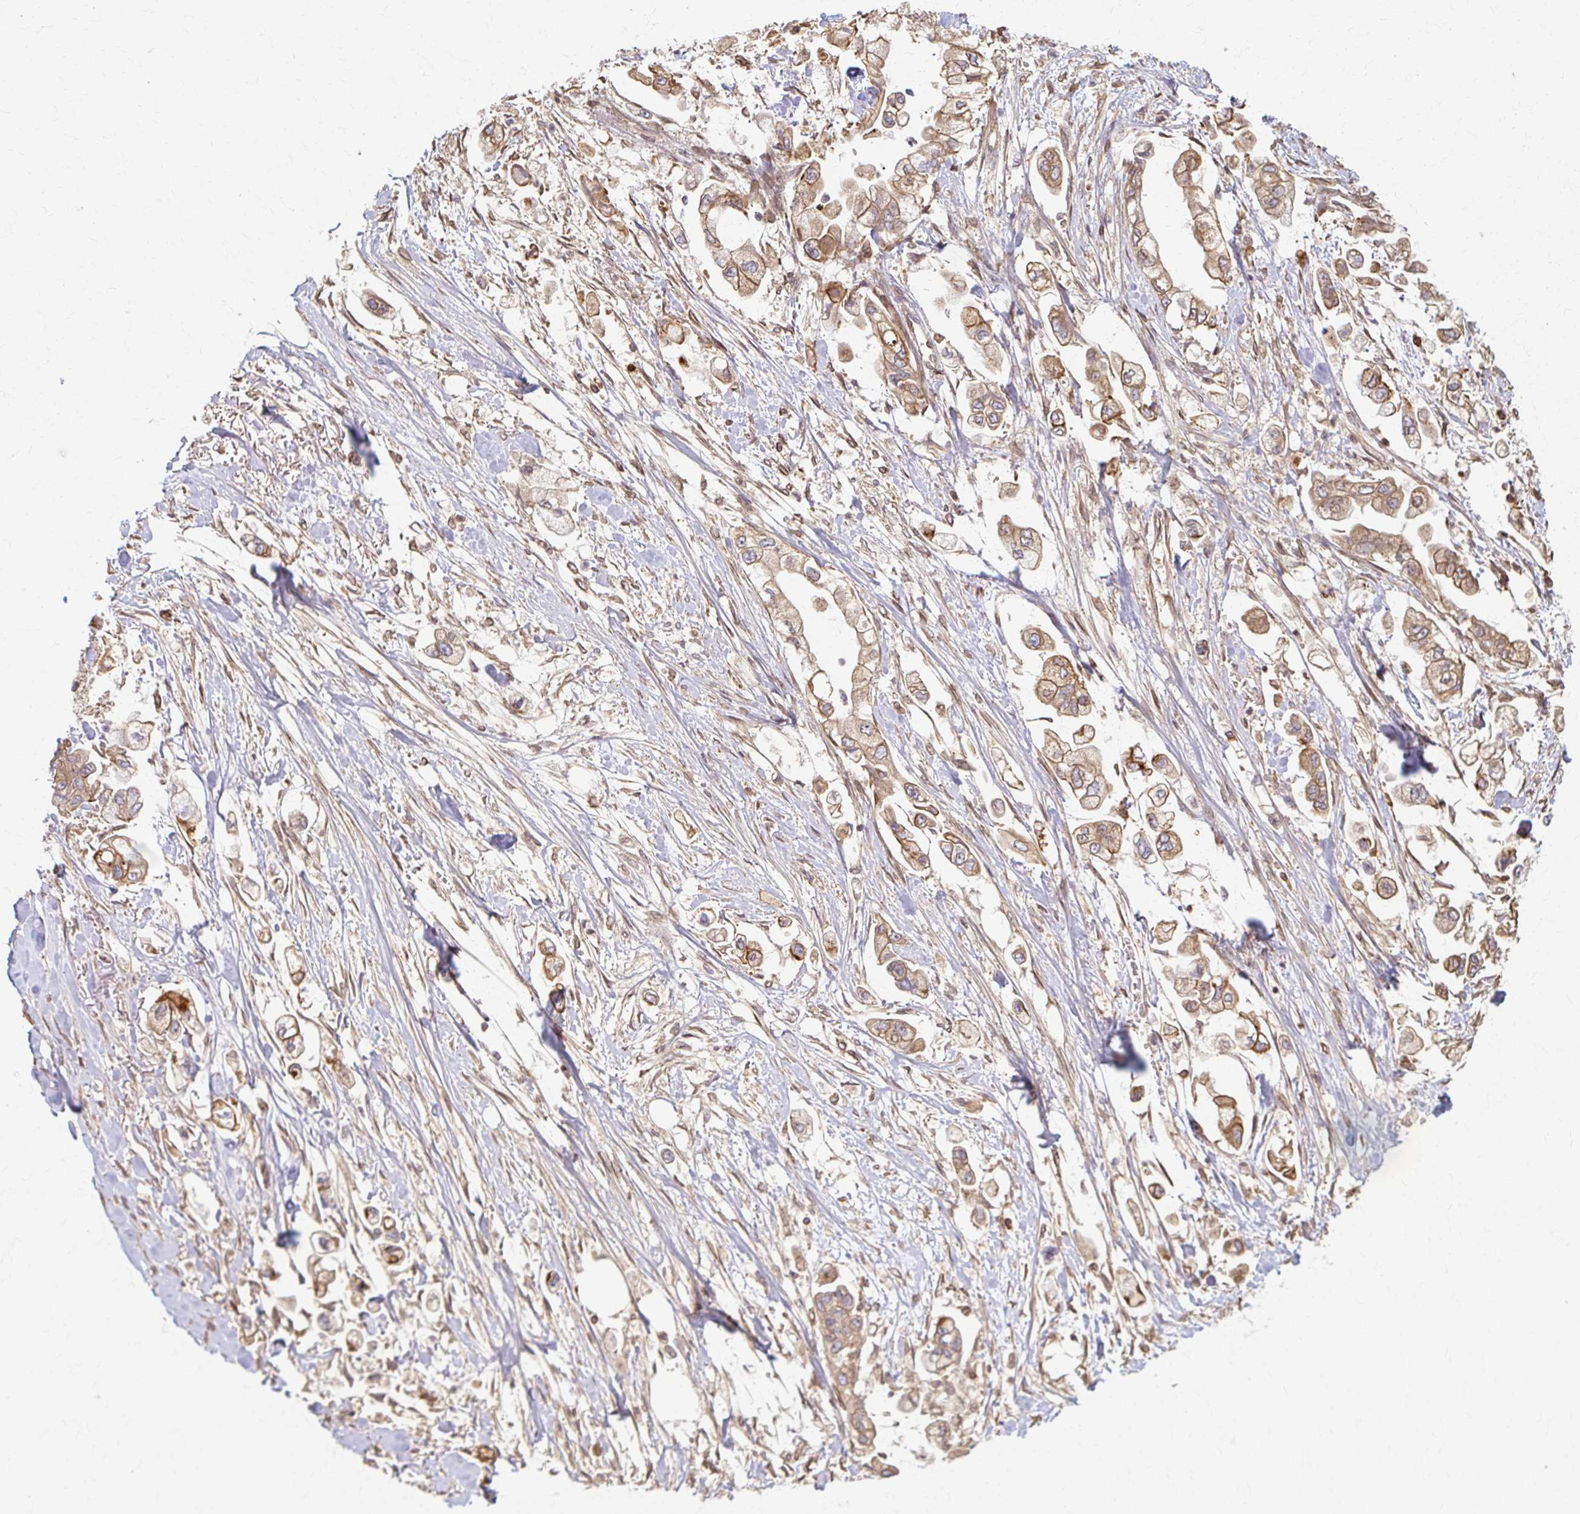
{"staining": {"intensity": "moderate", "quantity": ">75%", "location": "cytoplasmic/membranous"}, "tissue": "stomach cancer", "cell_type": "Tumor cells", "image_type": "cancer", "snomed": [{"axis": "morphology", "description": "Adenocarcinoma, NOS"}, {"axis": "topography", "description": "Stomach"}], "caption": "High-magnification brightfield microscopy of stomach adenocarcinoma stained with DAB (brown) and counterstained with hematoxylin (blue). tumor cells exhibit moderate cytoplasmic/membranous positivity is seen in approximately>75% of cells.", "gene": "ARHGAP35", "patient": {"sex": "male", "age": 62}}